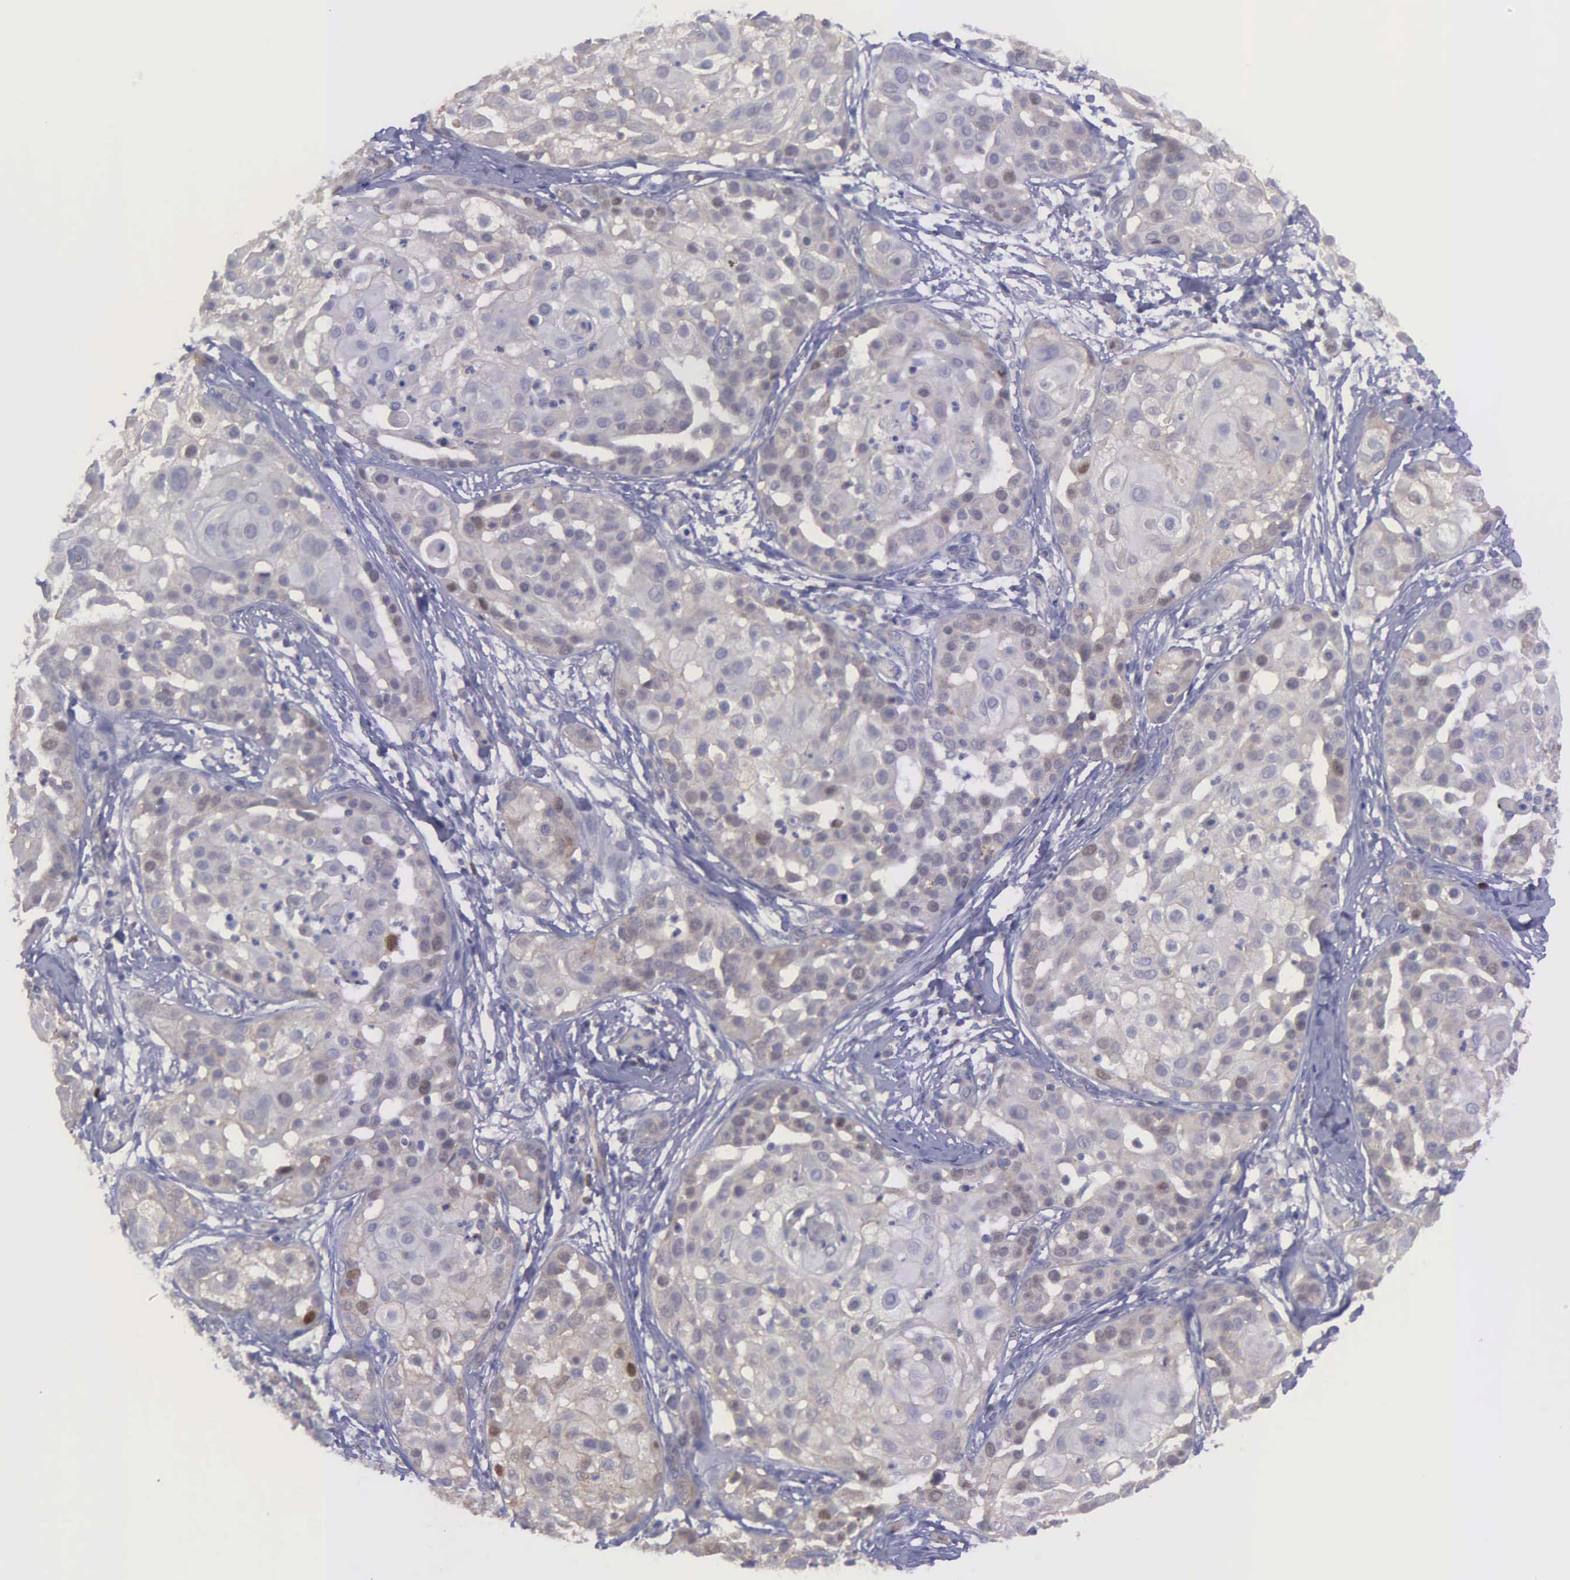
{"staining": {"intensity": "negative", "quantity": "none", "location": "none"}, "tissue": "skin cancer", "cell_type": "Tumor cells", "image_type": "cancer", "snomed": [{"axis": "morphology", "description": "Squamous cell carcinoma, NOS"}, {"axis": "topography", "description": "Skin"}], "caption": "High power microscopy micrograph of an immunohistochemistry image of skin cancer, revealing no significant staining in tumor cells.", "gene": "MICAL3", "patient": {"sex": "female", "age": 57}}